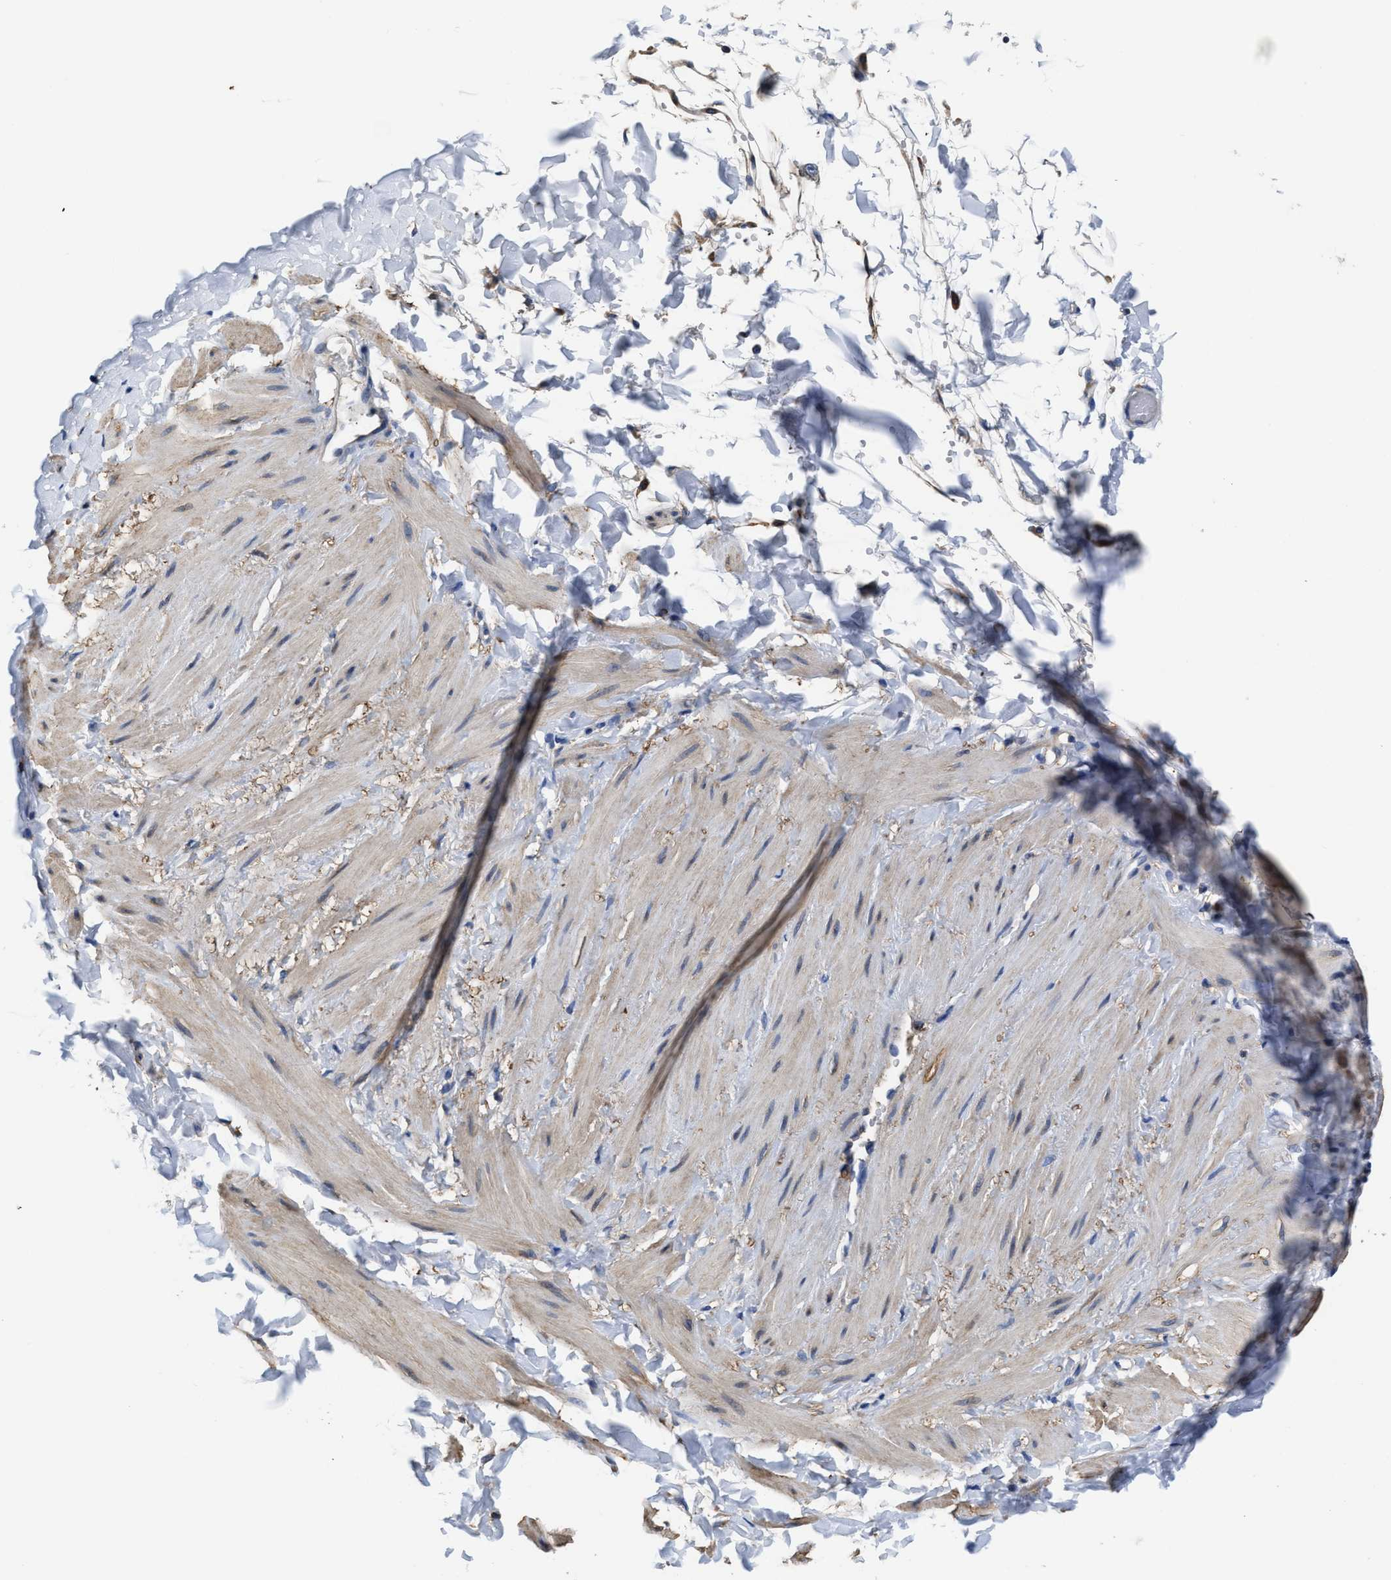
{"staining": {"intensity": "negative", "quantity": "none", "location": "none"}, "tissue": "adipose tissue", "cell_type": "Adipocytes", "image_type": "normal", "snomed": [{"axis": "morphology", "description": "Normal tissue, NOS"}, {"axis": "topography", "description": "Adipose tissue"}, {"axis": "topography", "description": "Vascular tissue"}, {"axis": "topography", "description": "Peripheral nerve tissue"}], "caption": "The immunohistochemistry (IHC) photomicrograph has no significant expression in adipocytes of adipose tissue. (DAB (3,3'-diaminobenzidine) IHC, high magnification).", "gene": "TMEM30A", "patient": {"sex": "male", "age": 25}}